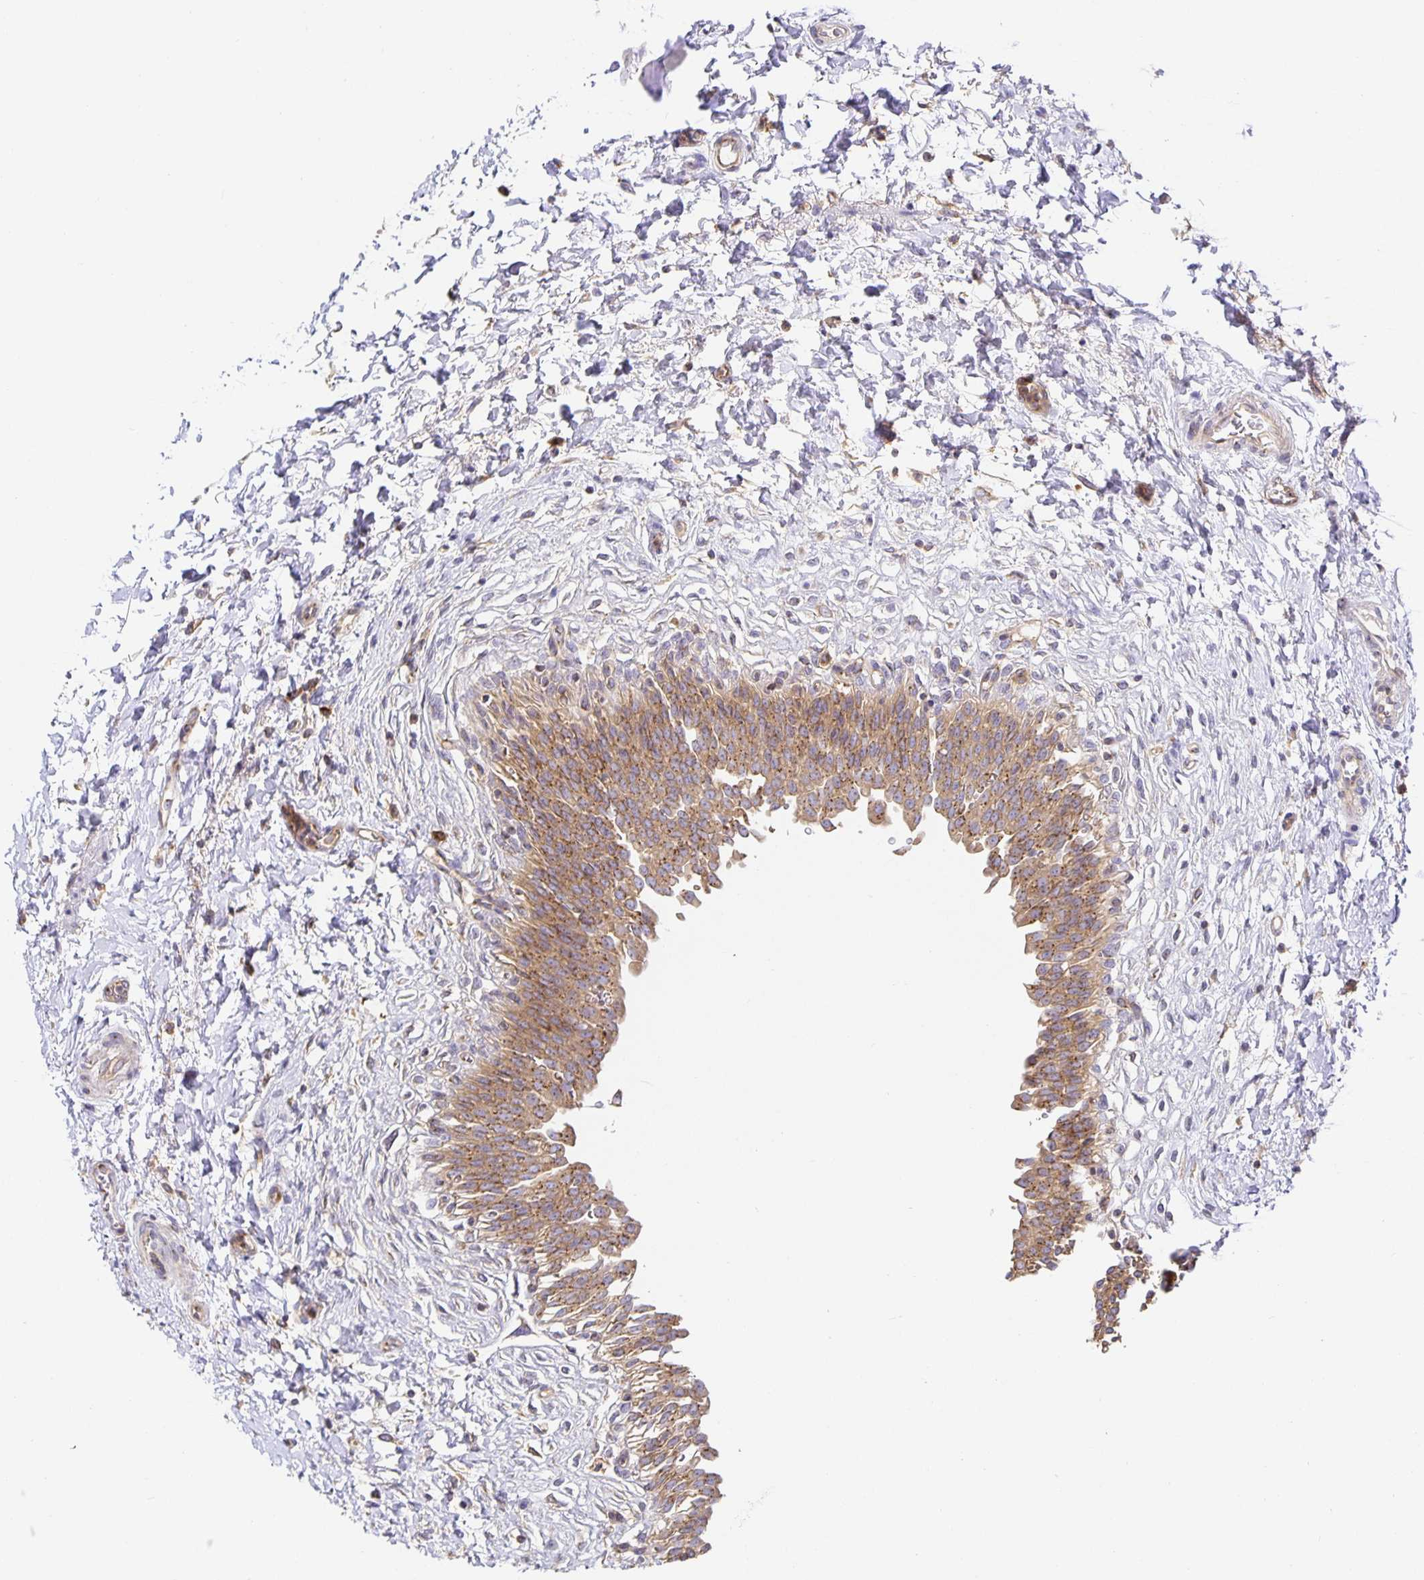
{"staining": {"intensity": "moderate", "quantity": ">75%", "location": "cytoplasmic/membranous"}, "tissue": "urinary bladder", "cell_type": "Urothelial cells", "image_type": "normal", "snomed": [{"axis": "morphology", "description": "Normal tissue, NOS"}, {"axis": "topography", "description": "Urinary bladder"}], "caption": "This is a photomicrograph of immunohistochemistry (IHC) staining of benign urinary bladder, which shows moderate positivity in the cytoplasmic/membranous of urothelial cells.", "gene": "USO1", "patient": {"sex": "male", "age": 37}}